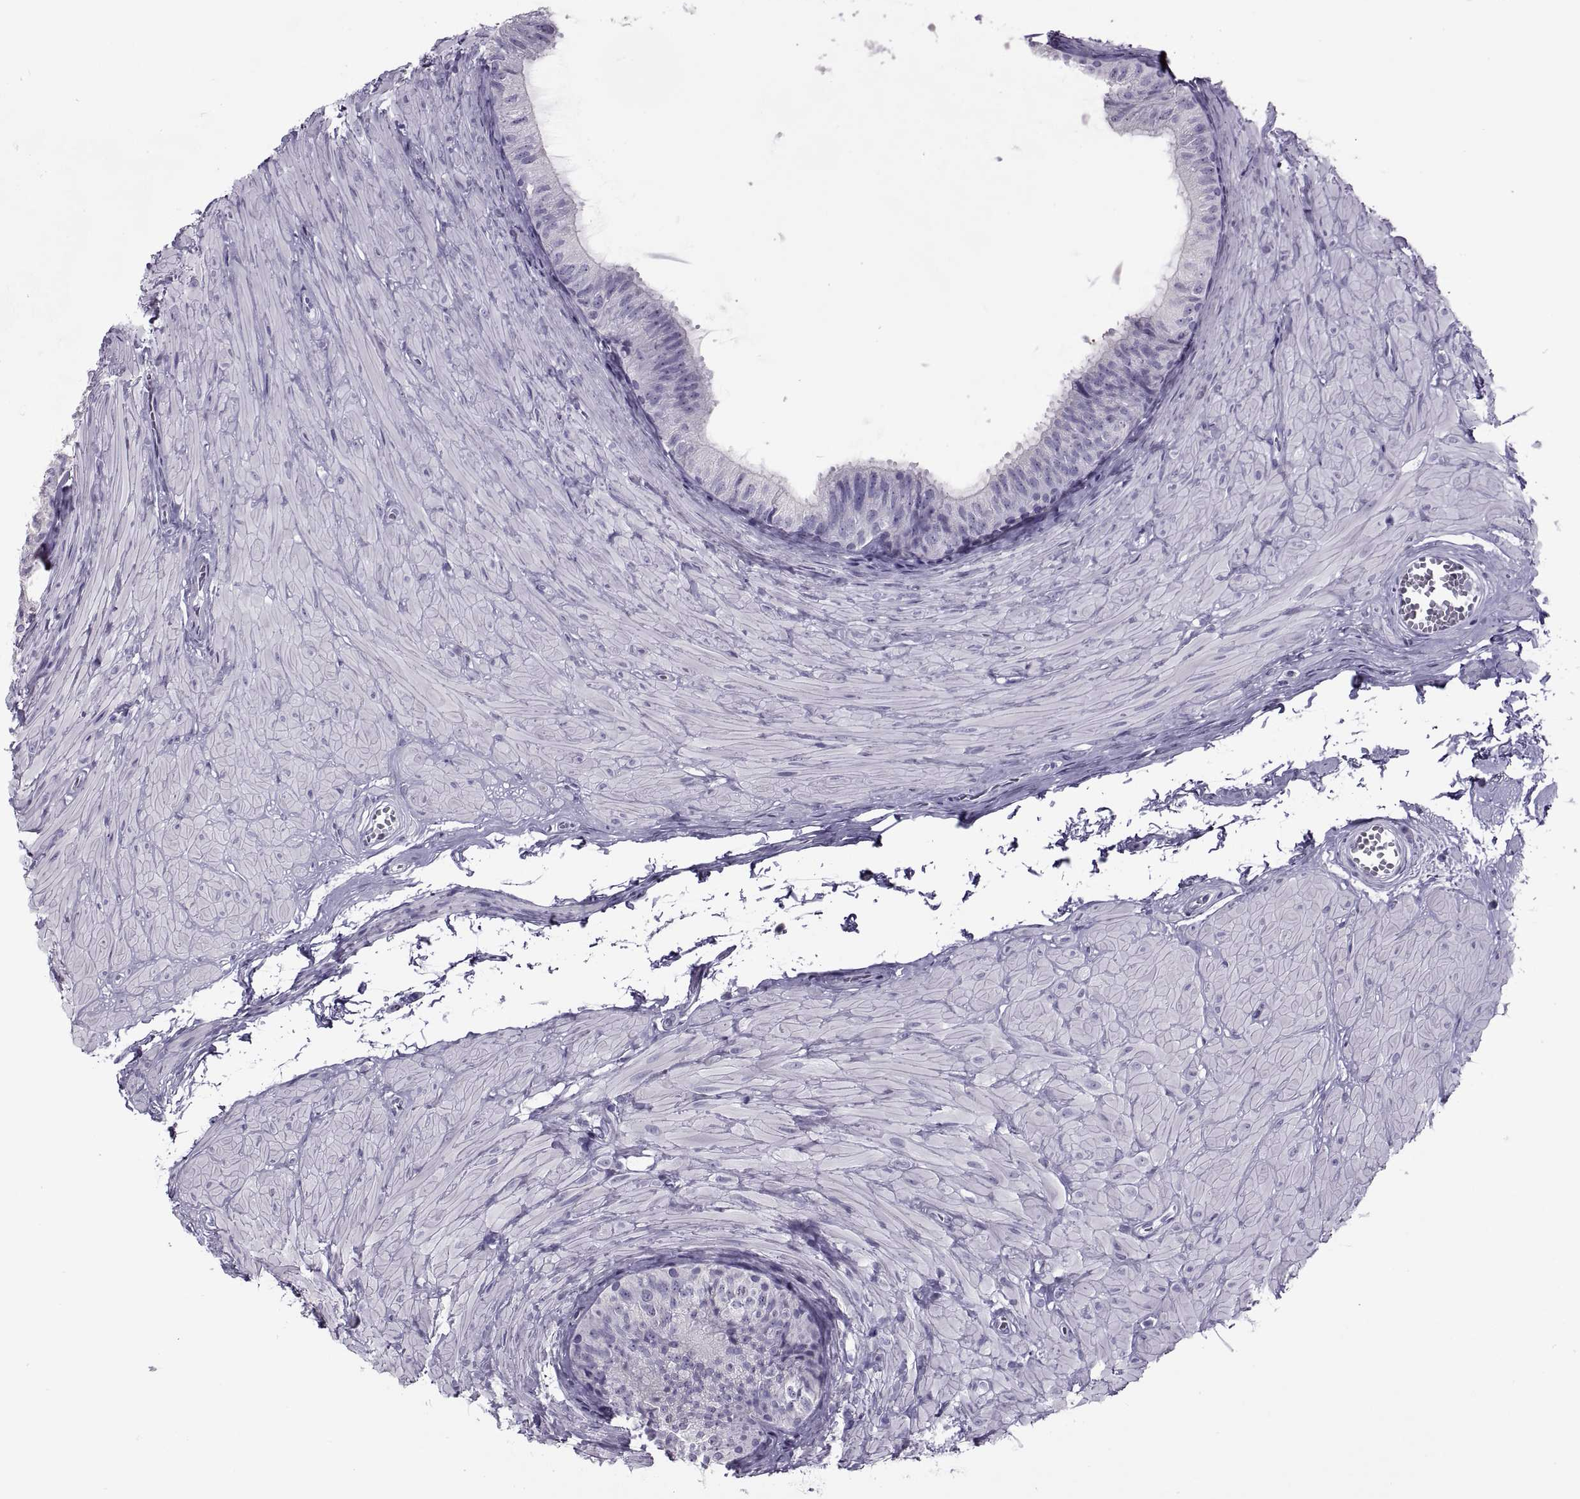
{"staining": {"intensity": "negative", "quantity": "none", "location": "none"}, "tissue": "epididymis", "cell_type": "Glandular cells", "image_type": "normal", "snomed": [{"axis": "morphology", "description": "Normal tissue, NOS"}, {"axis": "topography", "description": "Epididymis"}, {"axis": "topography", "description": "Vas deferens"}], "caption": "This micrograph is of unremarkable epididymis stained with immunohistochemistry to label a protein in brown with the nuclei are counter-stained blue. There is no staining in glandular cells.", "gene": "RLBP1", "patient": {"sex": "male", "age": 23}}